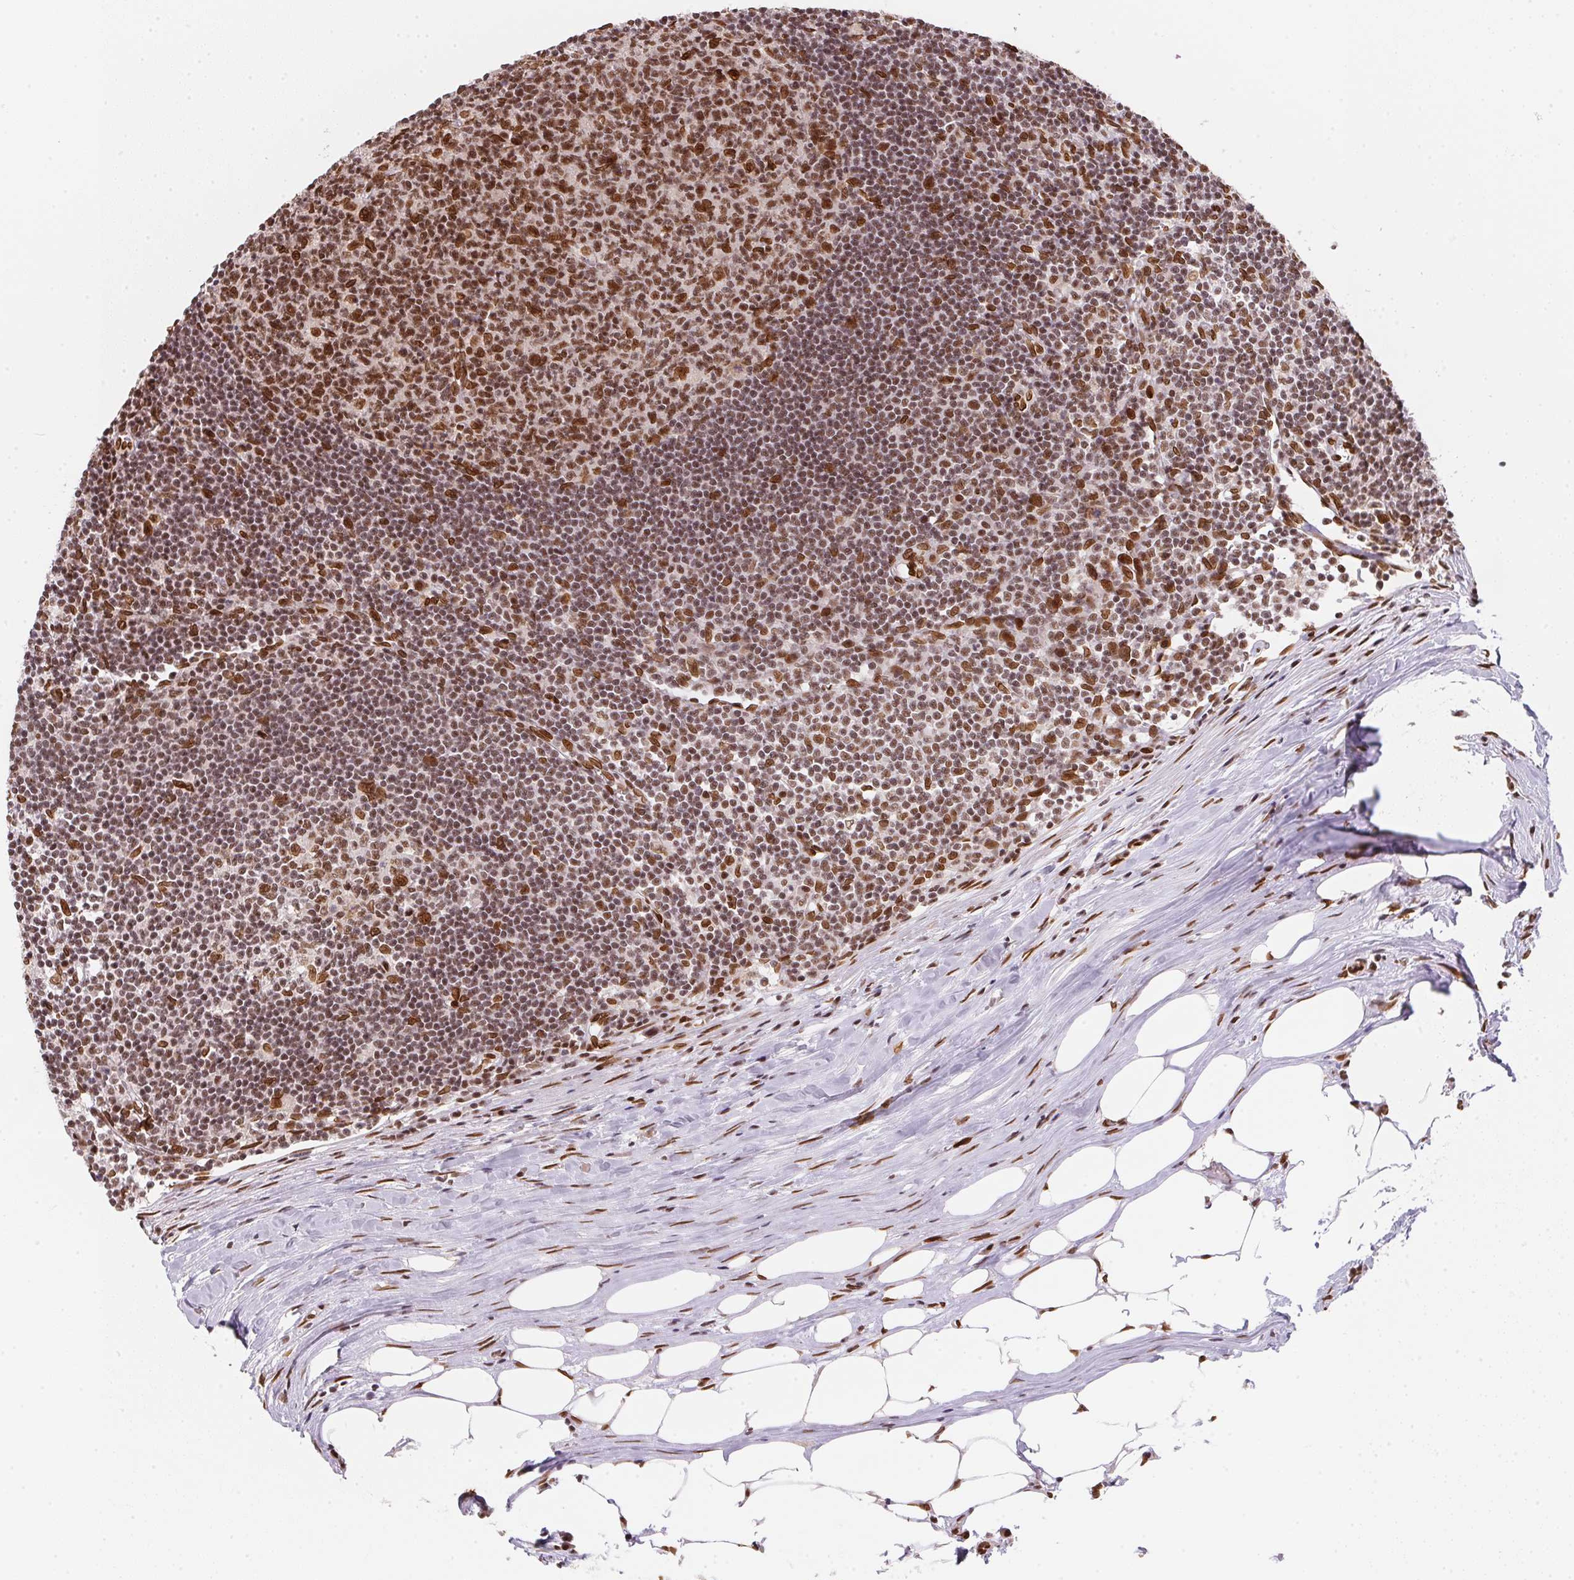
{"staining": {"intensity": "moderate", "quantity": ">75%", "location": "nuclear"}, "tissue": "lymph node", "cell_type": "Germinal center cells", "image_type": "normal", "snomed": [{"axis": "morphology", "description": "Normal tissue, NOS"}, {"axis": "topography", "description": "Lymph node"}], "caption": "Germinal center cells show moderate nuclear staining in about >75% of cells in normal lymph node. (brown staining indicates protein expression, while blue staining denotes nuclei).", "gene": "SAP30BP", "patient": {"sex": "male", "age": 67}}